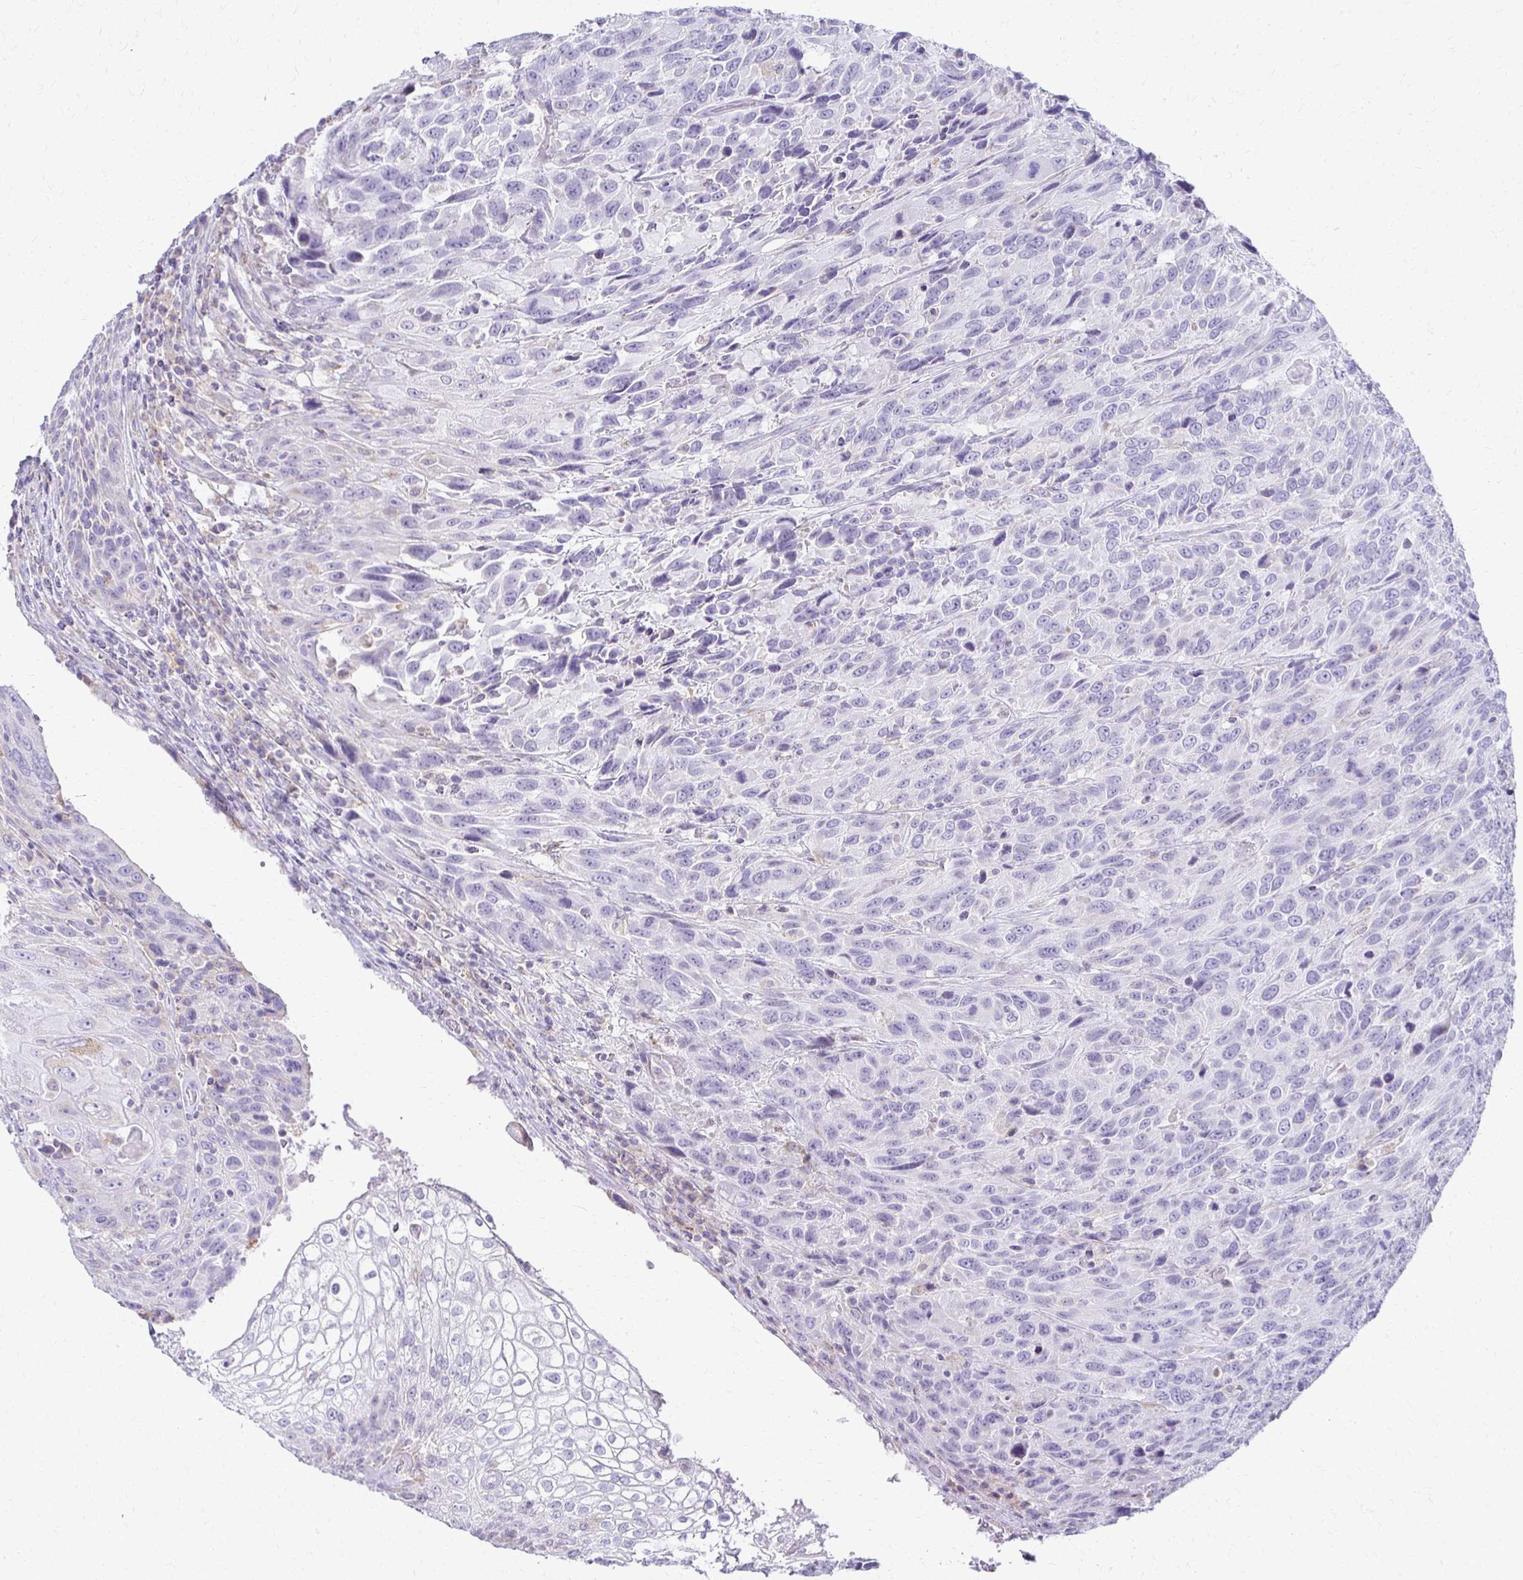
{"staining": {"intensity": "moderate", "quantity": "<25%", "location": "cytoplasmic/membranous"}, "tissue": "urothelial cancer", "cell_type": "Tumor cells", "image_type": "cancer", "snomed": [{"axis": "morphology", "description": "Urothelial carcinoma, High grade"}, {"axis": "topography", "description": "Urinary bladder"}], "caption": "A low amount of moderate cytoplasmic/membranous positivity is present in approximately <25% of tumor cells in high-grade urothelial carcinoma tissue.", "gene": "FCGR2B", "patient": {"sex": "female", "age": 70}}